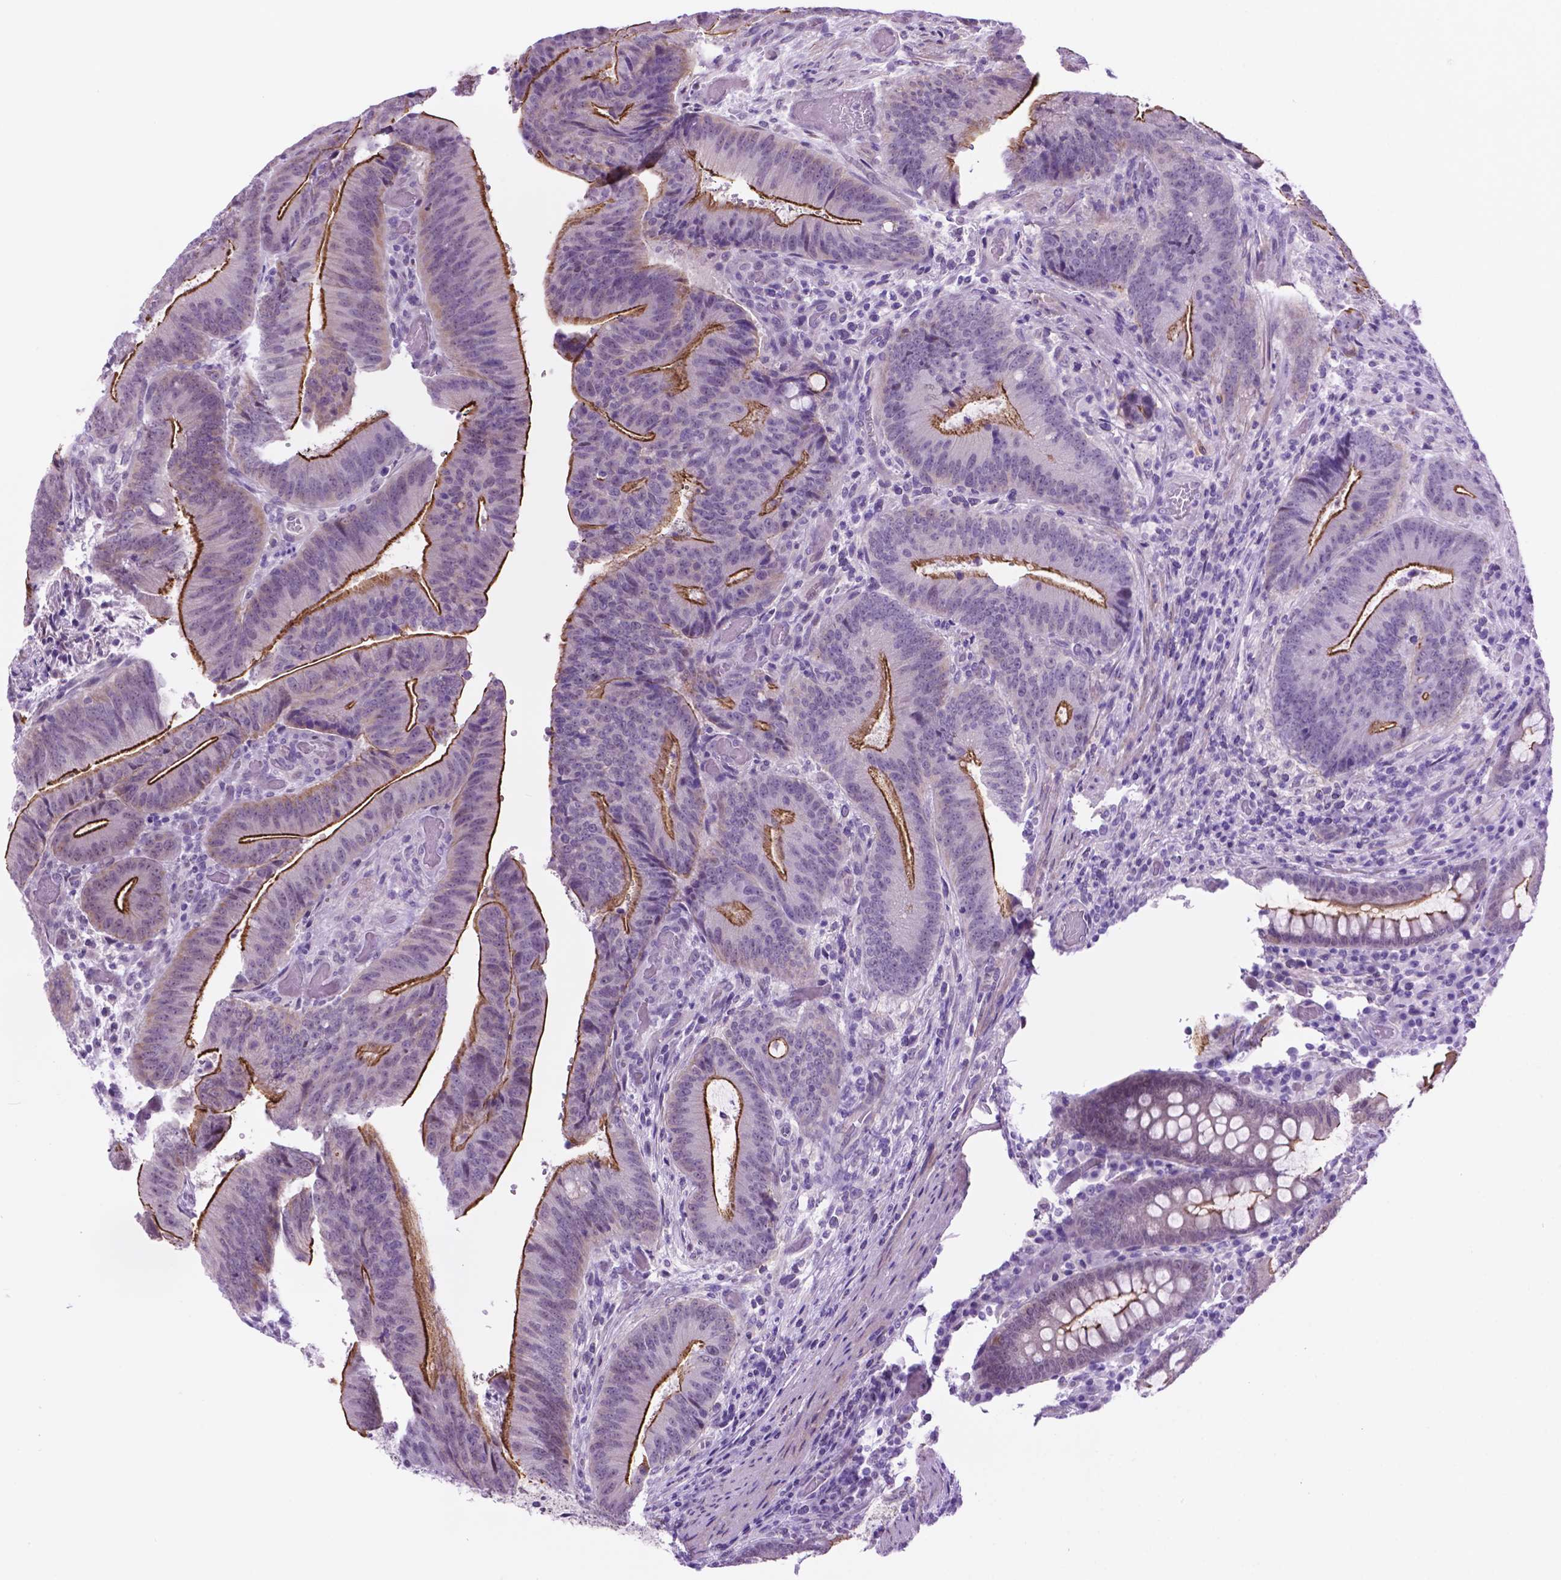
{"staining": {"intensity": "strong", "quantity": "<25%", "location": "cytoplasmic/membranous"}, "tissue": "colorectal cancer", "cell_type": "Tumor cells", "image_type": "cancer", "snomed": [{"axis": "morphology", "description": "Adenocarcinoma, NOS"}, {"axis": "topography", "description": "Colon"}], "caption": "A brown stain shows strong cytoplasmic/membranous expression of a protein in colorectal adenocarcinoma tumor cells.", "gene": "ACY3", "patient": {"sex": "female", "age": 43}}